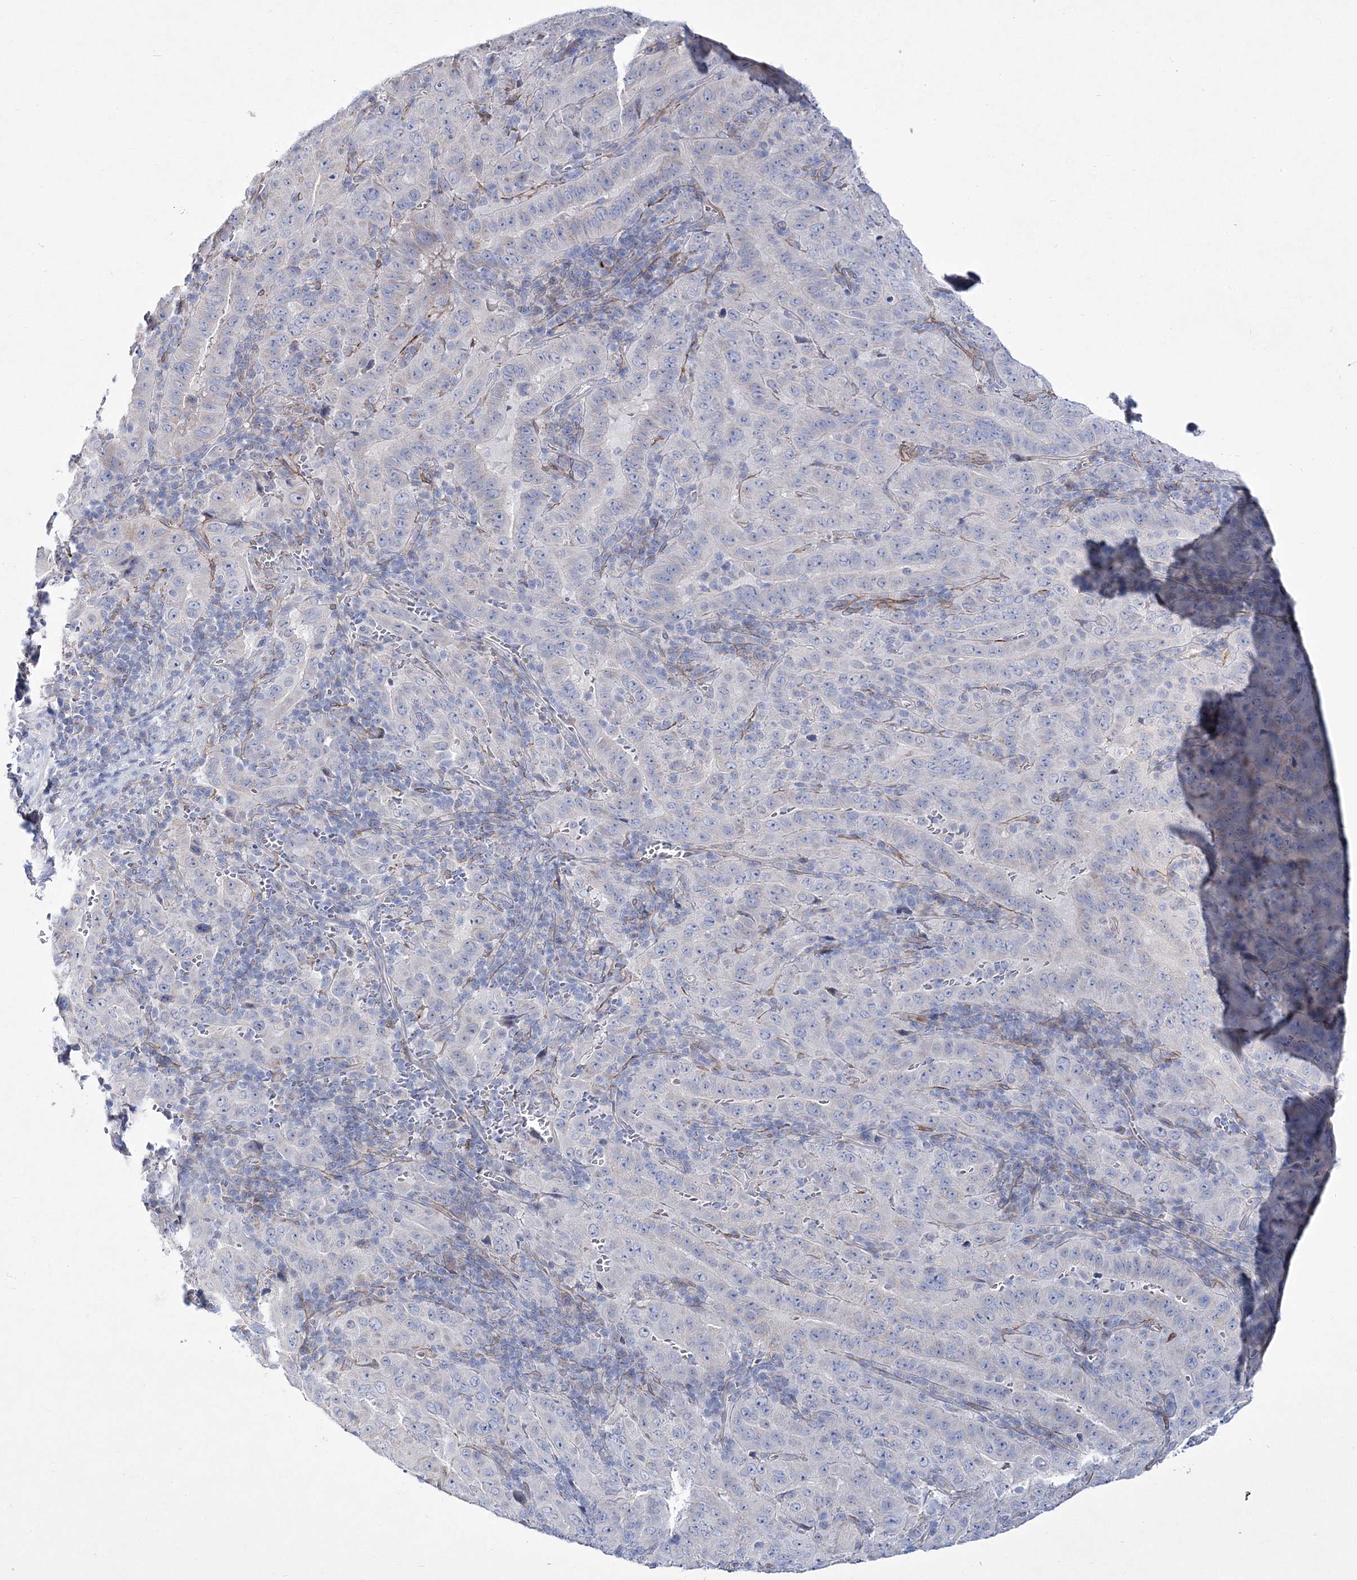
{"staining": {"intensity": "negative", "quantity": "none", "location": "none"}, "tissue": "pancreatic cancer", "cell_type": "Tumor cells", "image_type": "cancer", "snomed": [{"axis": "morphology", "description": "Adenocarcinoma, NOS"}, {"axis": "topography", "description": "Pancreas"}], "caption": "There is no significant expression in tumor cells of pancreatic adenocarcinoma. The staining is performed using DAB brown chromogen with nuclei counter-stained in using hematoxylin.", "gene": "ANO1", "patient": {"sex": "male", "age": 63}}